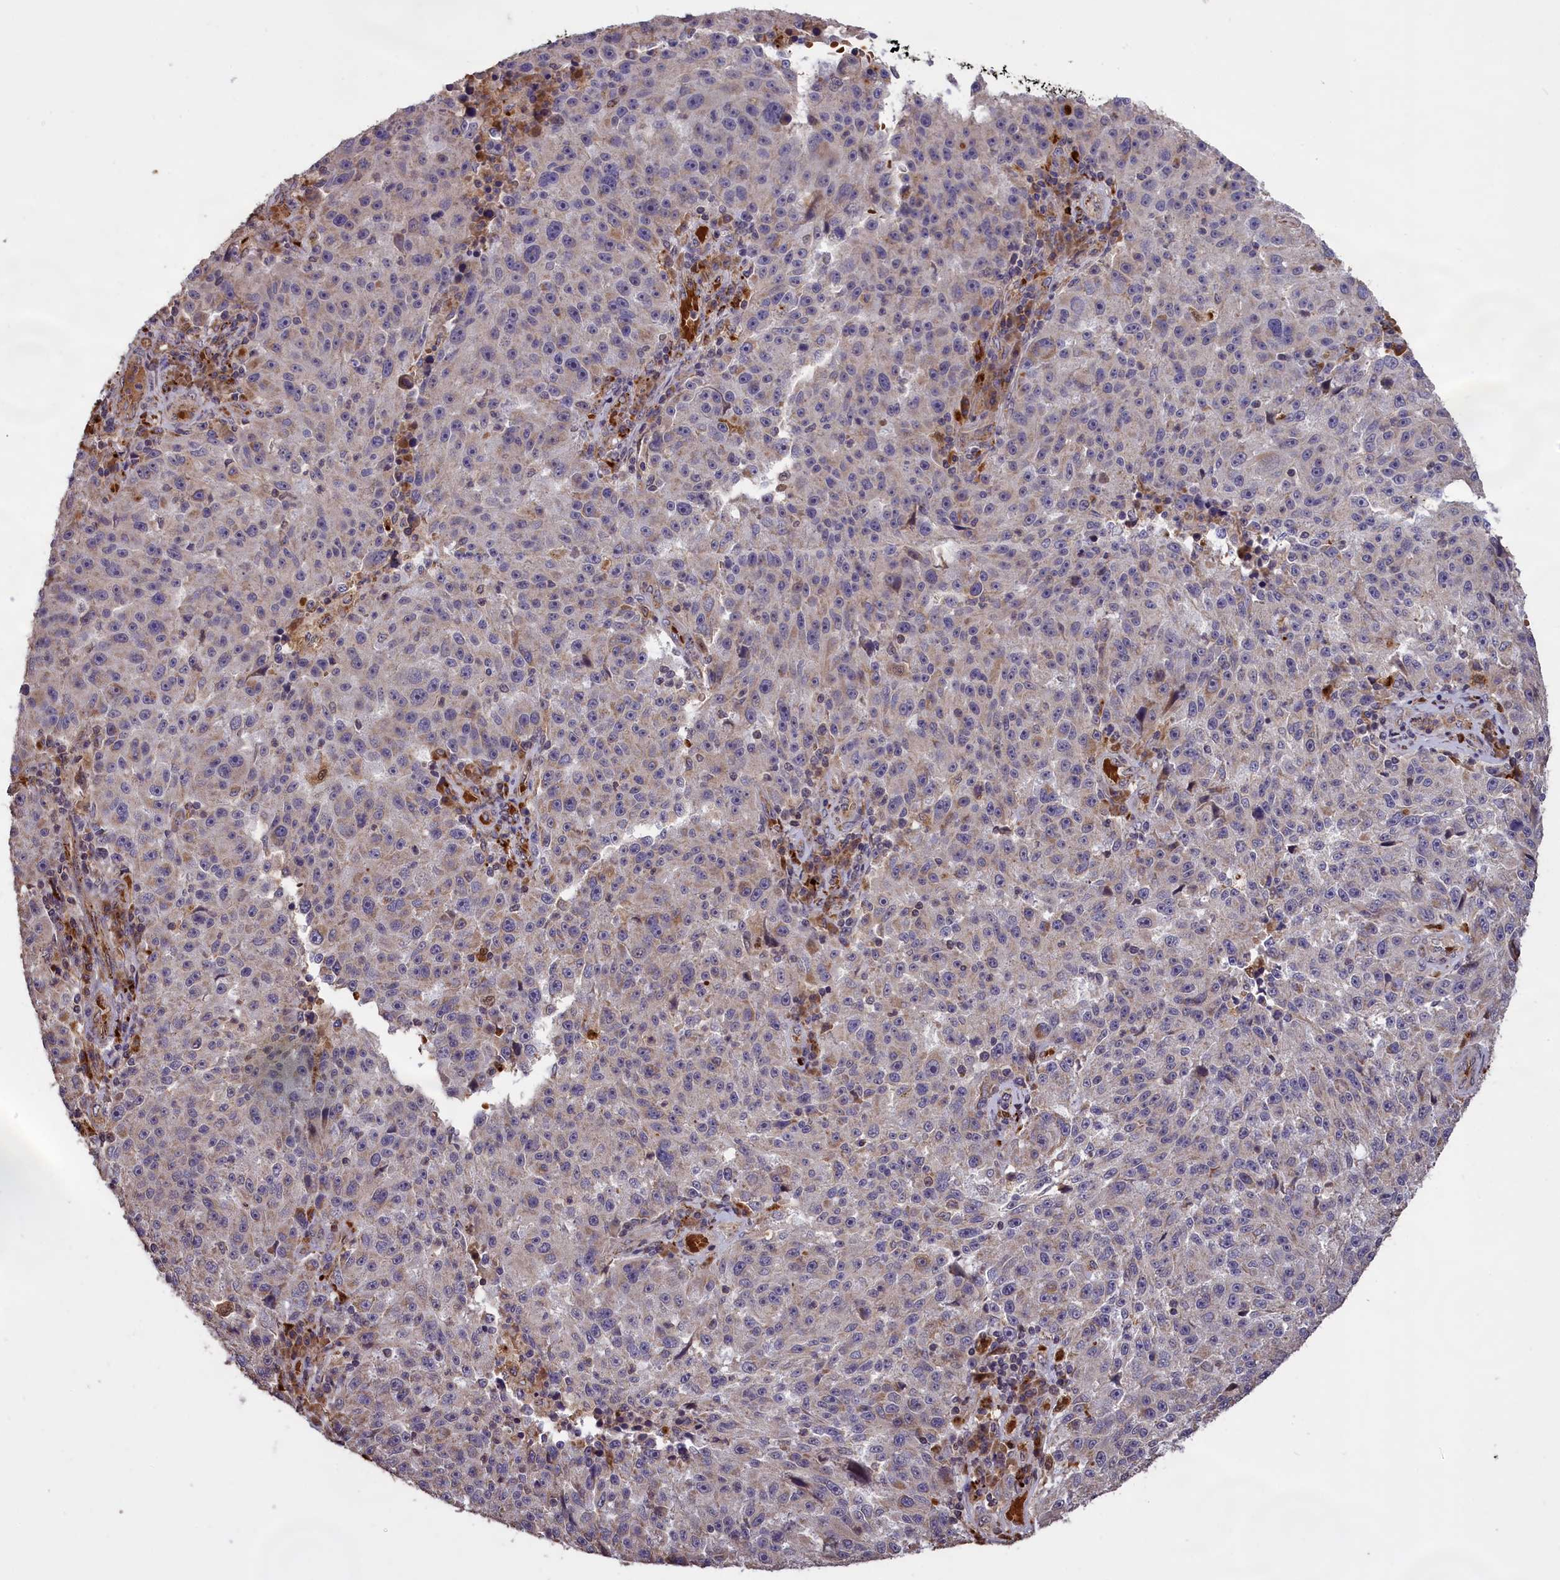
{"staining": {"intensity": "negative", "quantity": "none", "location": "none"}, "tissue": "melanoma", "cell_type": "Tumor cells", "image_type": "cancer", "snomed": [{"axis": "morphology", "description": "Malignant melanoma, NOS"}, {"axis": "topography", "description": "Skin"}], "caption": "Tumor cells are negative for protein expression in human melanoma. Nuclei are stained in blue.", "gene": "CLRN2", "patient": {"sex": "male", "age": 53}}